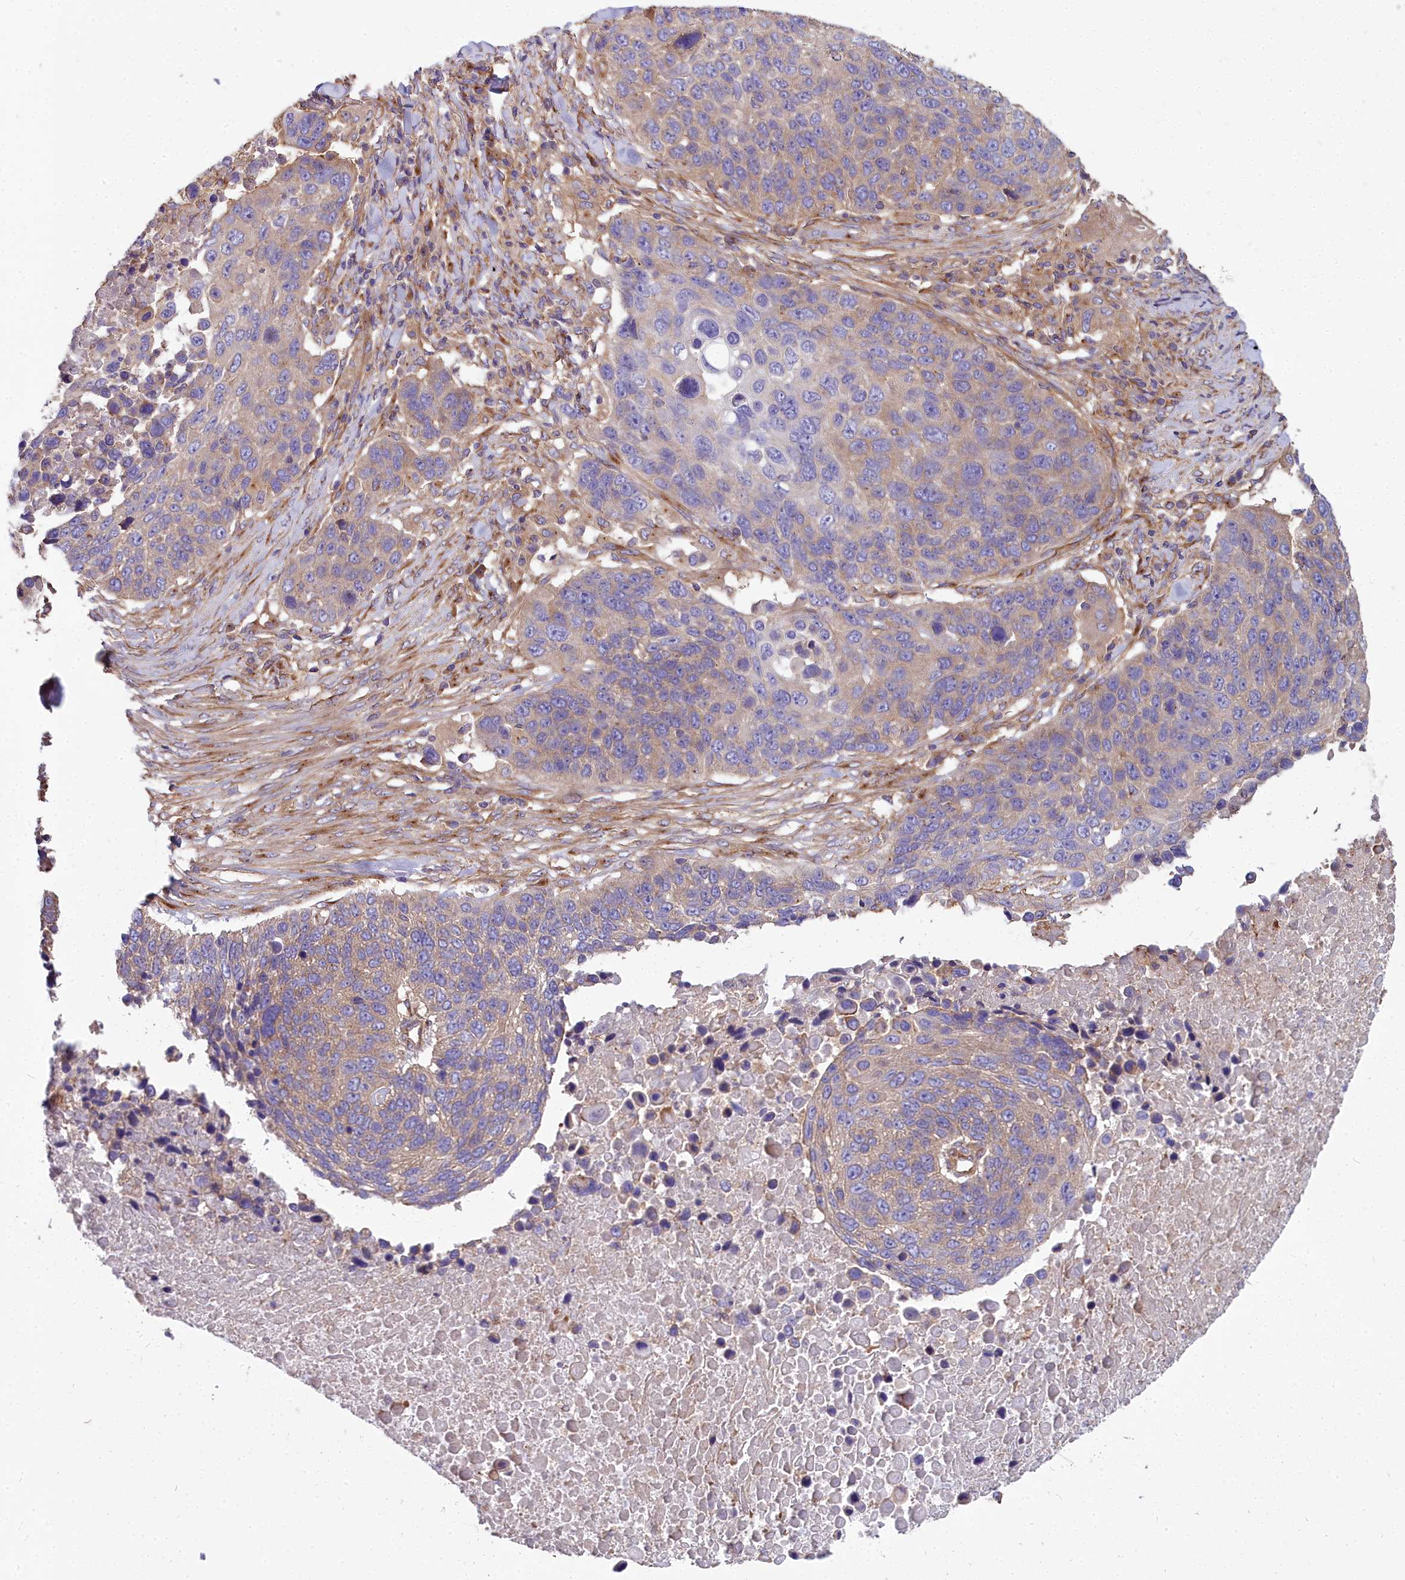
{"staining": {"intensity": "weak", "quantity": "<25%", "location": "cytoplasmic/membranous"}, "tissue": "lung cancer", "cell_type": "Tumor cells", "image_type": "cancer", "snomed": [{"axis": "morphology", "description": "Normal tissue, NOS"}, {"axis": "morphology", "description": "Squamous cell carcinoma, NOS"}, {"axis": "topography", "description": "Lymph node"}, {"axis": "topography", "description": "Lung"}], "caption": "A high-resolution image shows IHC staining of lung cancer, which reveals no significant expression in tumor cells.", "gene": "DCTN3", "patient": {"sex": "male", "age": 66}}